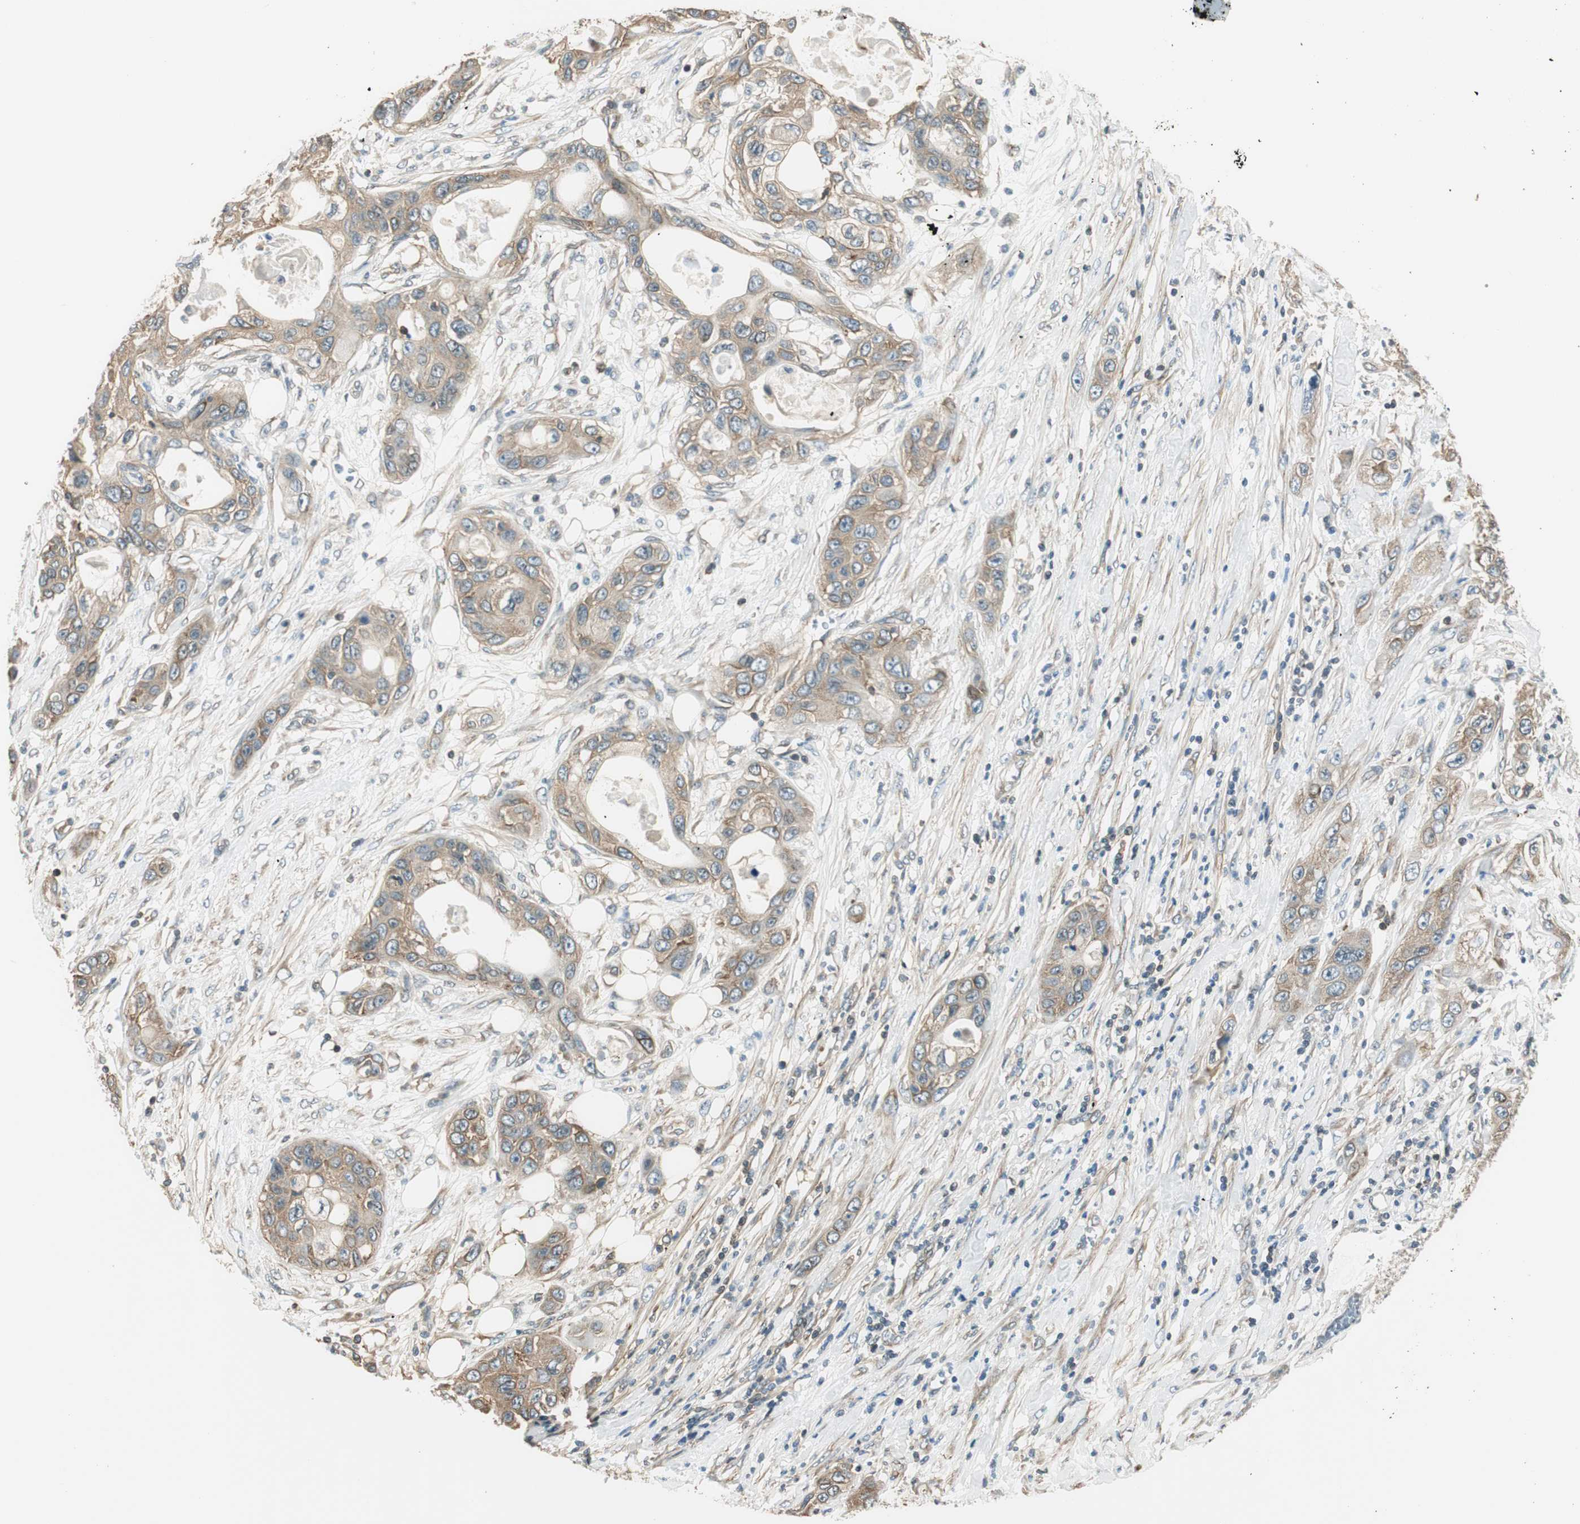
{"staining": {"intensity": "weak", "quantity": ">75%", "location": "cytoplasmic/membranous"}, "tissue": "pancreatic cancer", "cell_type": "Tumor cells", "image_type": "cancer", "snomed": [{"axis": "morphology", "description": "Adenocarcinoma, NOS"}, {"axis": "topography", "description": "Pancreas"}], "caption": "About >75% of tumor cells in adenocarcinoma (pancreatic) show weak cytoplasmic/membranous protein staining as visualized by brown immunohistochemical staining.", "gene": "PI4K2B", "patient": {"sex": "female", "age": 70}}